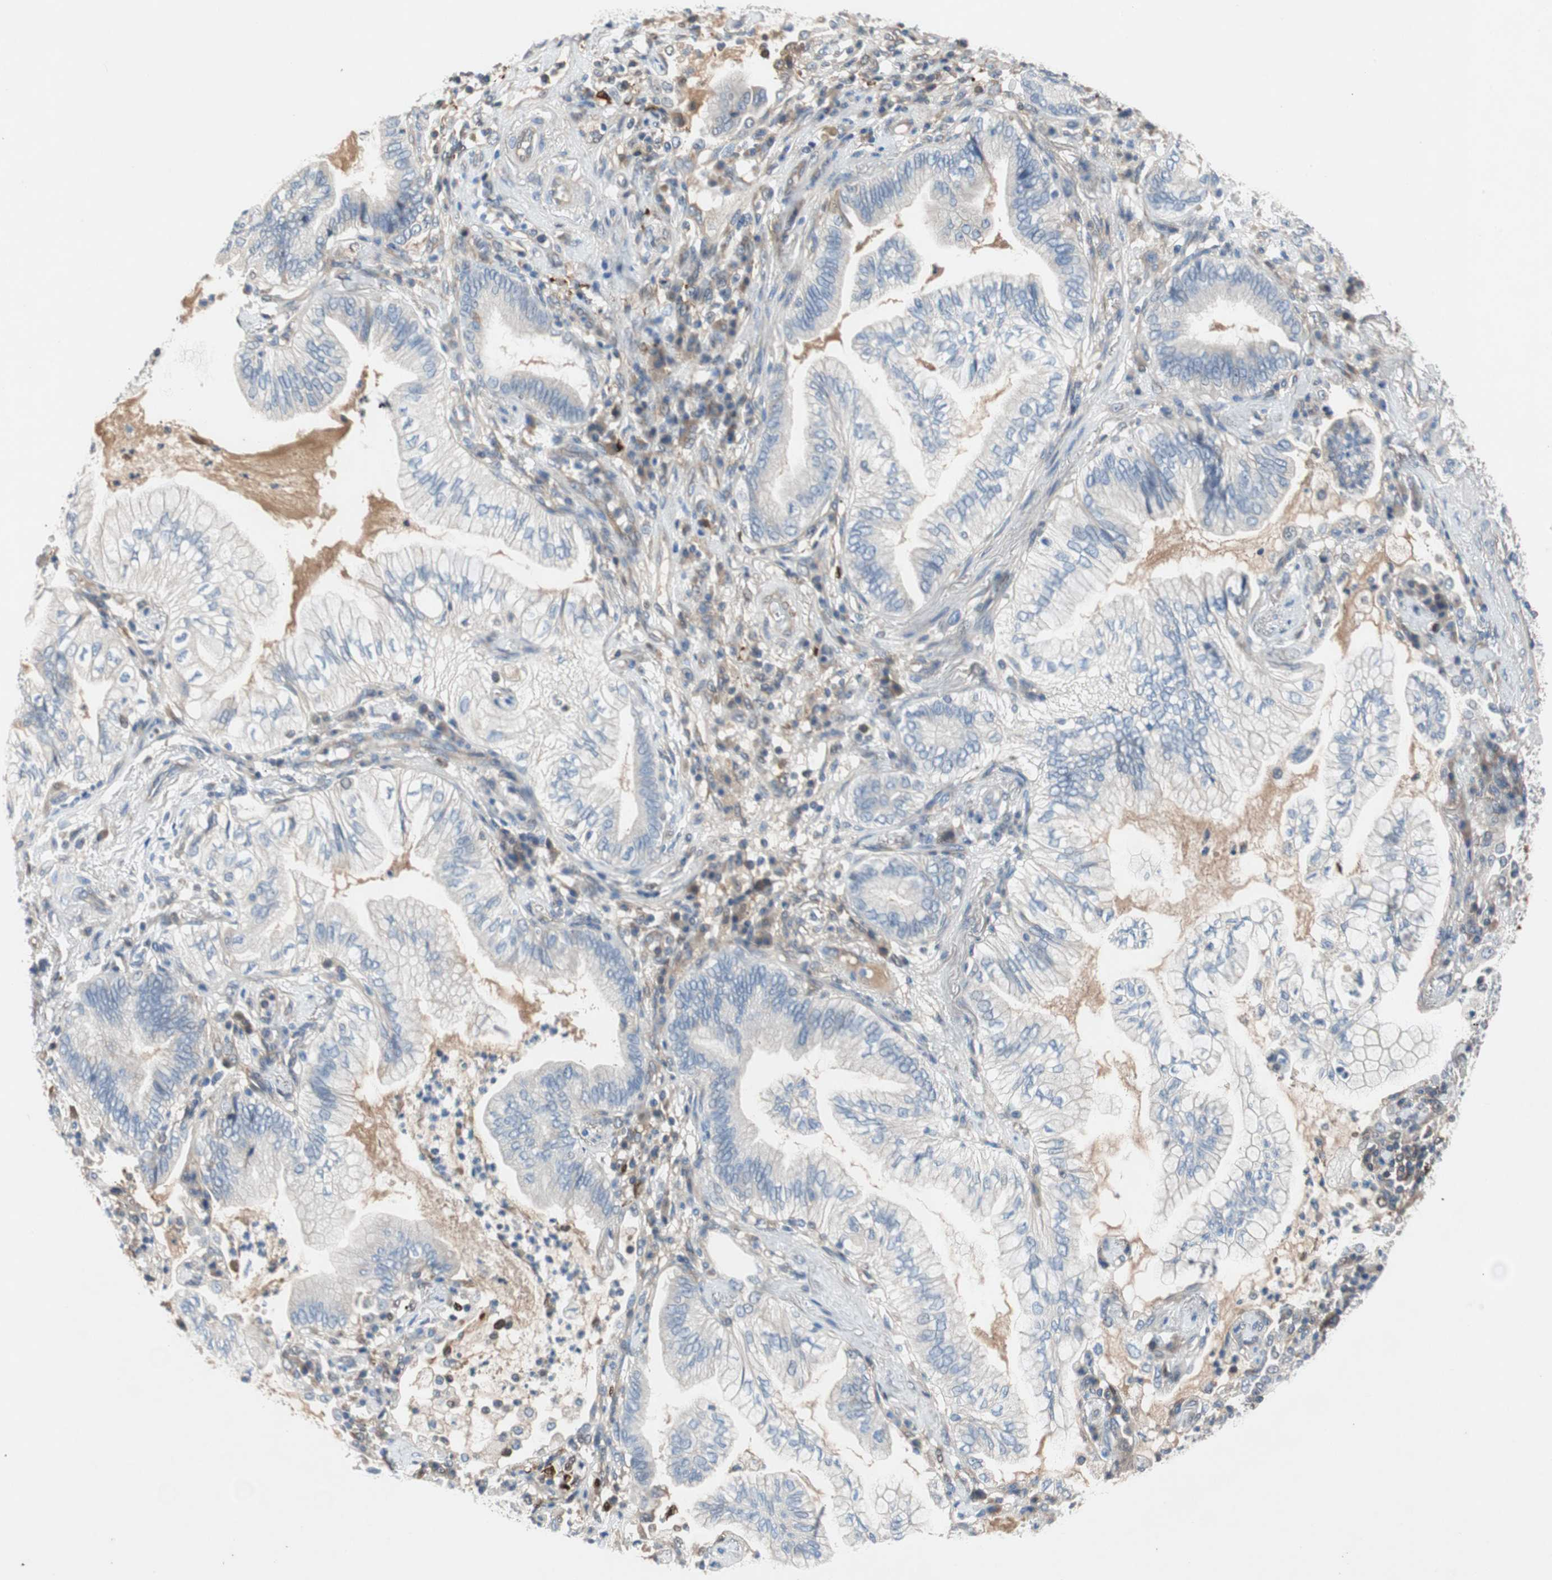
{"staining": {"intensity": "negative", "quantity": "none", "location": "none"}, "tissue": "lung cancer", "cell_type": "Tumor cells", "image_type": "cancer", "snomed": [{"axis": "morphology", "description": "Normal tissue, NOS"}, {"axis": "morphology", "description": "Adenocarcinoma, NOS"}, {"axis": "topography", "description": "Bronchus"}, {"axis": "topography", "description": "Lung"}], "caption": "High magnification brightfield microscopy of adenocarcinoma (lung) stained with DAB (brown) and counterstained with hematoxylin (blue): tumor cells show no significant staining. (Immunohistochemistry (ihc), brightfield microscopy, high magnification).", "gene": "RELB", "patient": {"sex": "female", "age": 70}}